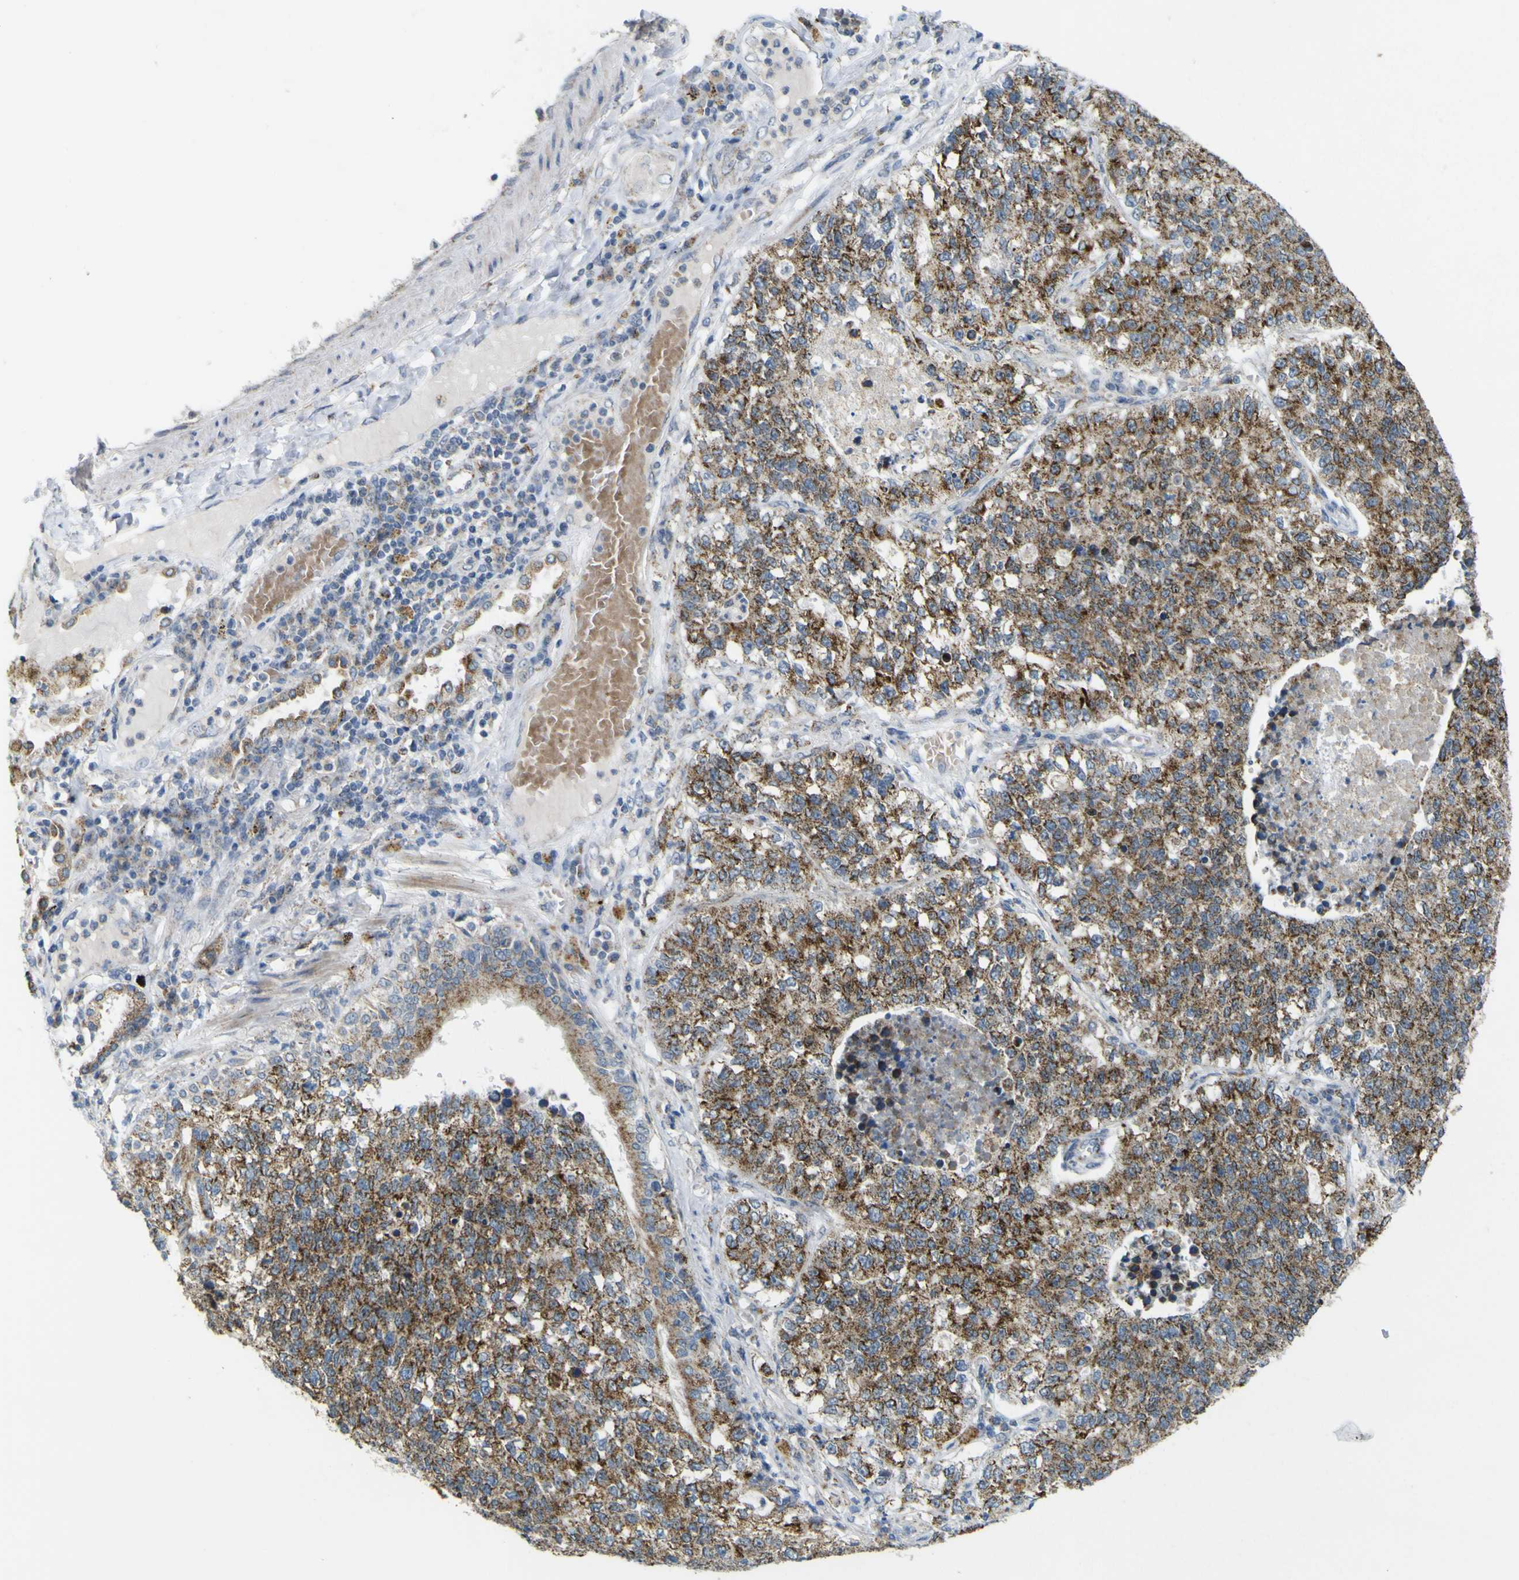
{"staining": {"intensity": "moderate", "quantity": ">75%", "location": "cytoplasmic/membranous"}, "tissue": "lung cancer", "cell_type": "Tumor cells", "image_type": "cancer", "snomed": [{"axis": "morphology", "description": "Adenocarcinoma, NOS"}, {"axis": "topography", "description": "Lung"}], "caption": "Protein expression analysis of human lung adenocarcinoma reveals moderate cytoplasmic/membranous expression in about >75% of tumor cells.", "gene": "ACBD5", "patient": {"sex": "male", "age": 49}}